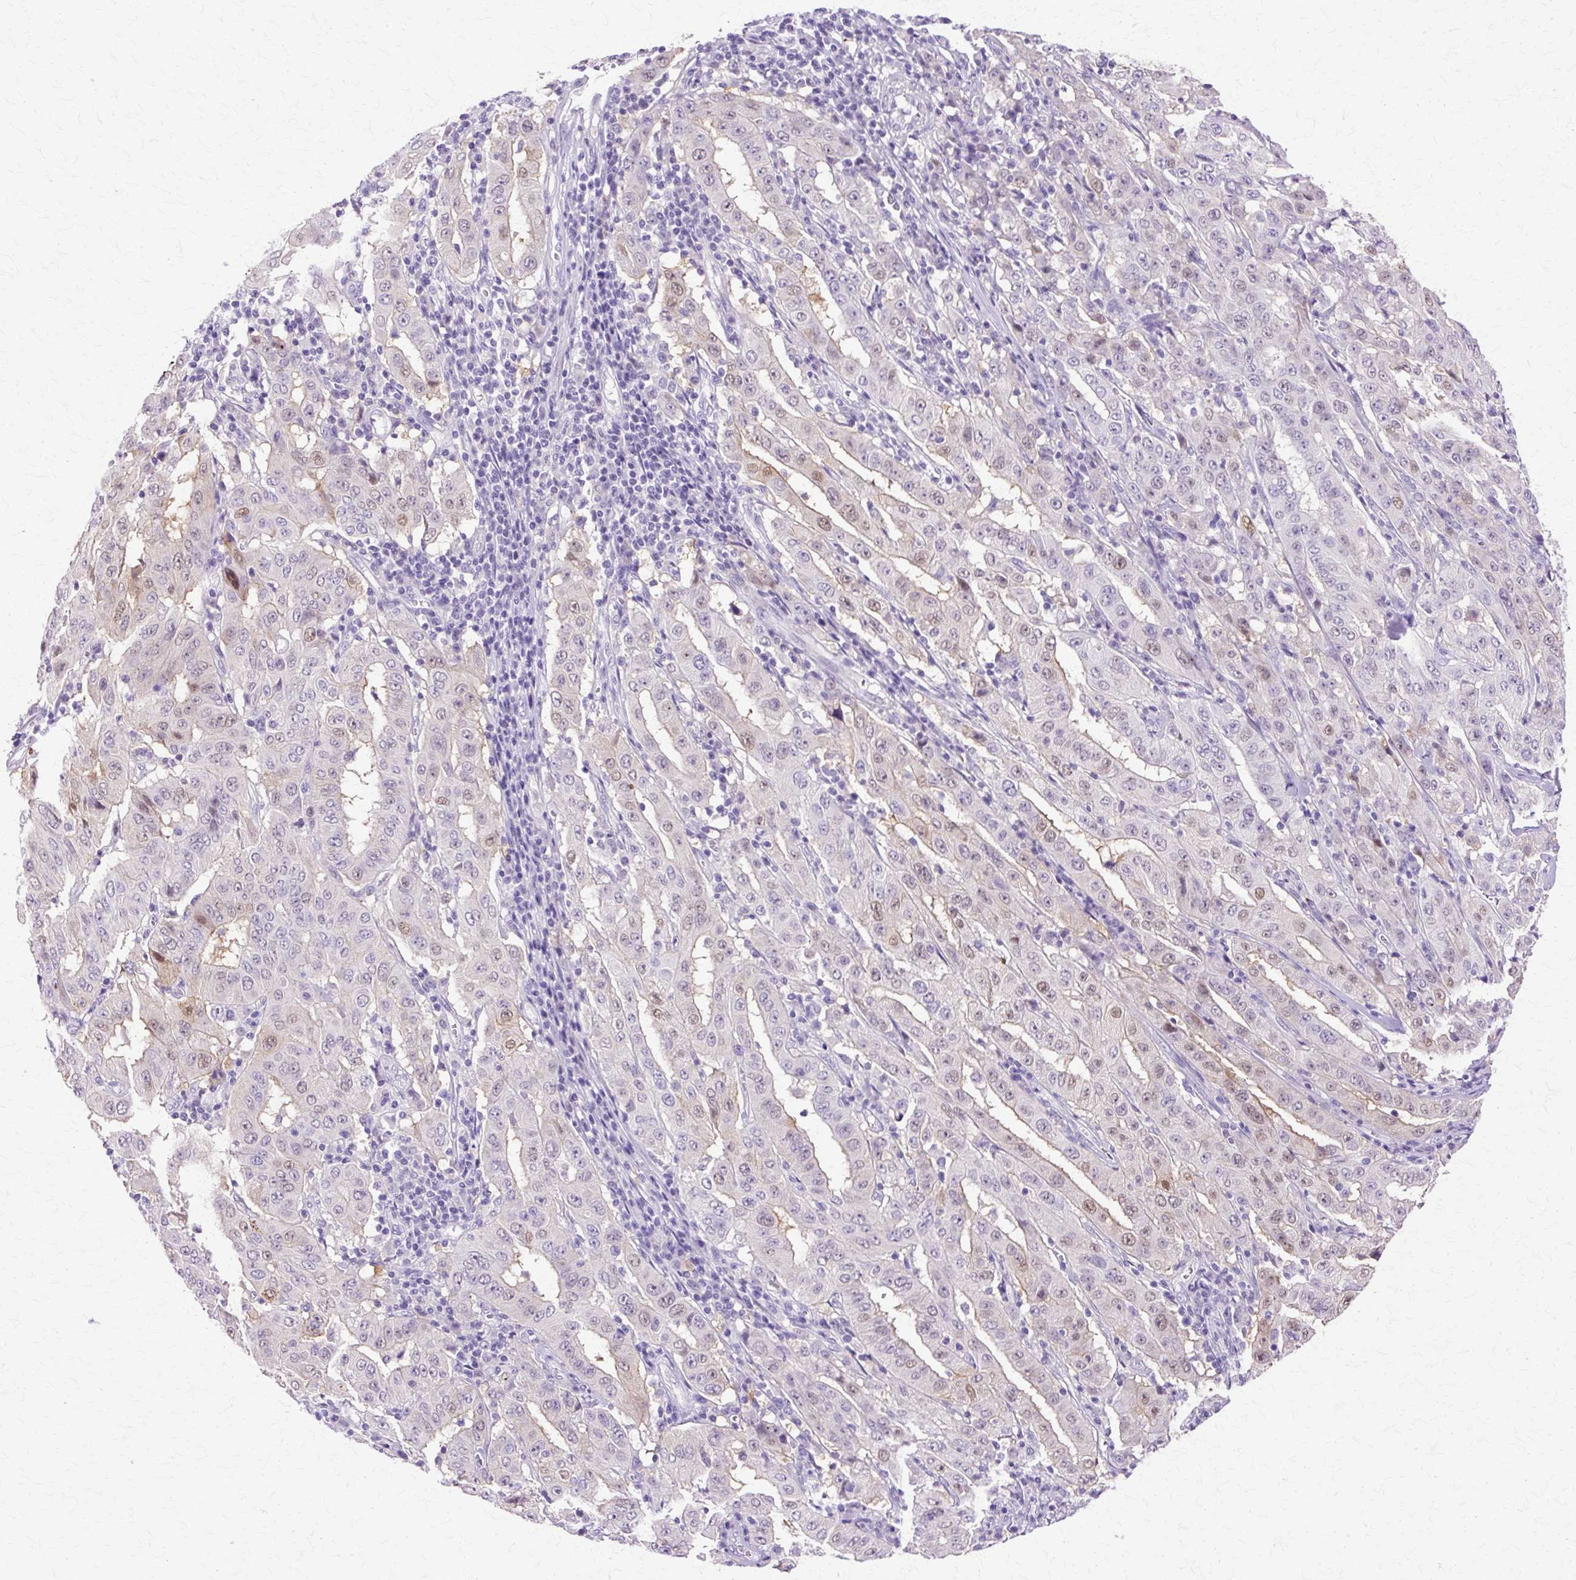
{"staining": {"intensity": "moderate", "quantity": "<25%", "location": "nuclear"}, "tissue": "pancreatic cancer", "cell_type": "Tumor cells", "image_type": "cancer", "snomed": [{"axis": "morphology", "description": "Adenocarcinoma, NOS"}, {"axis": "topography", "description": "Pancreas"}], "caption": "The immunohistochemical stain shows moderate nuclear expression in tumor cells of pancreatic cancer (adenocarcinoma) tissue. (DAB IHC, brown staining for protein, blue staining for nuclei).", "gene": "HSPA8", "patient": {"sex": "male", "age": 63}}